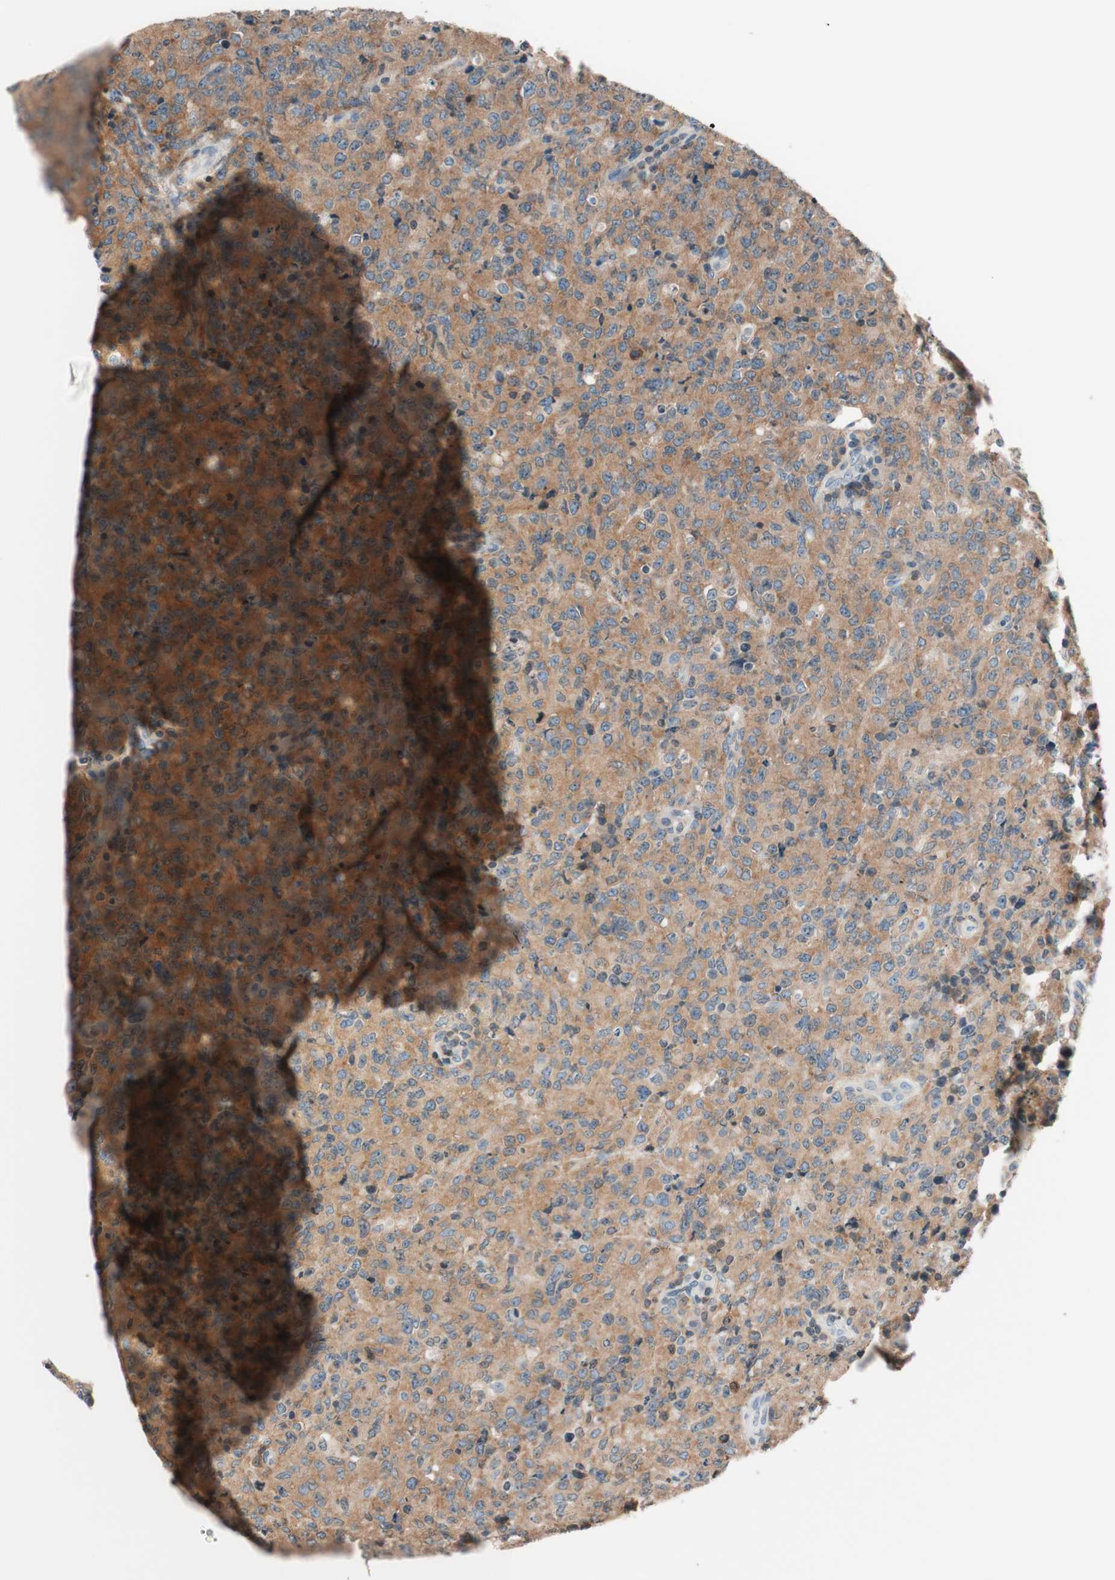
{"staining": {"intensity": "weak", "quantity": ">75%", "location": "cytoplasmic/membranous"}, "tissue": "lymphoma", "cell_type": "Tumor cells", "image_type": "cancer", "snomed": [{"axis": "morphology", "description": "Malignant lymphoma, non-Hodgkin's type, High grade"}, {"axis": "topography", "description": "Tonsil"}], "caption": "Immunohistochemical staining of human malignant lymphoma, non-Hodgkin's type (high-grade) shows low levels of weak cytoplasmic/membranous protein staining in about >75% of tumor cells. (DAB IHC with brightfield microscopy, high magnification).", "gene": "WIPF1", "patient": {"sex": "female", "age": 36}}